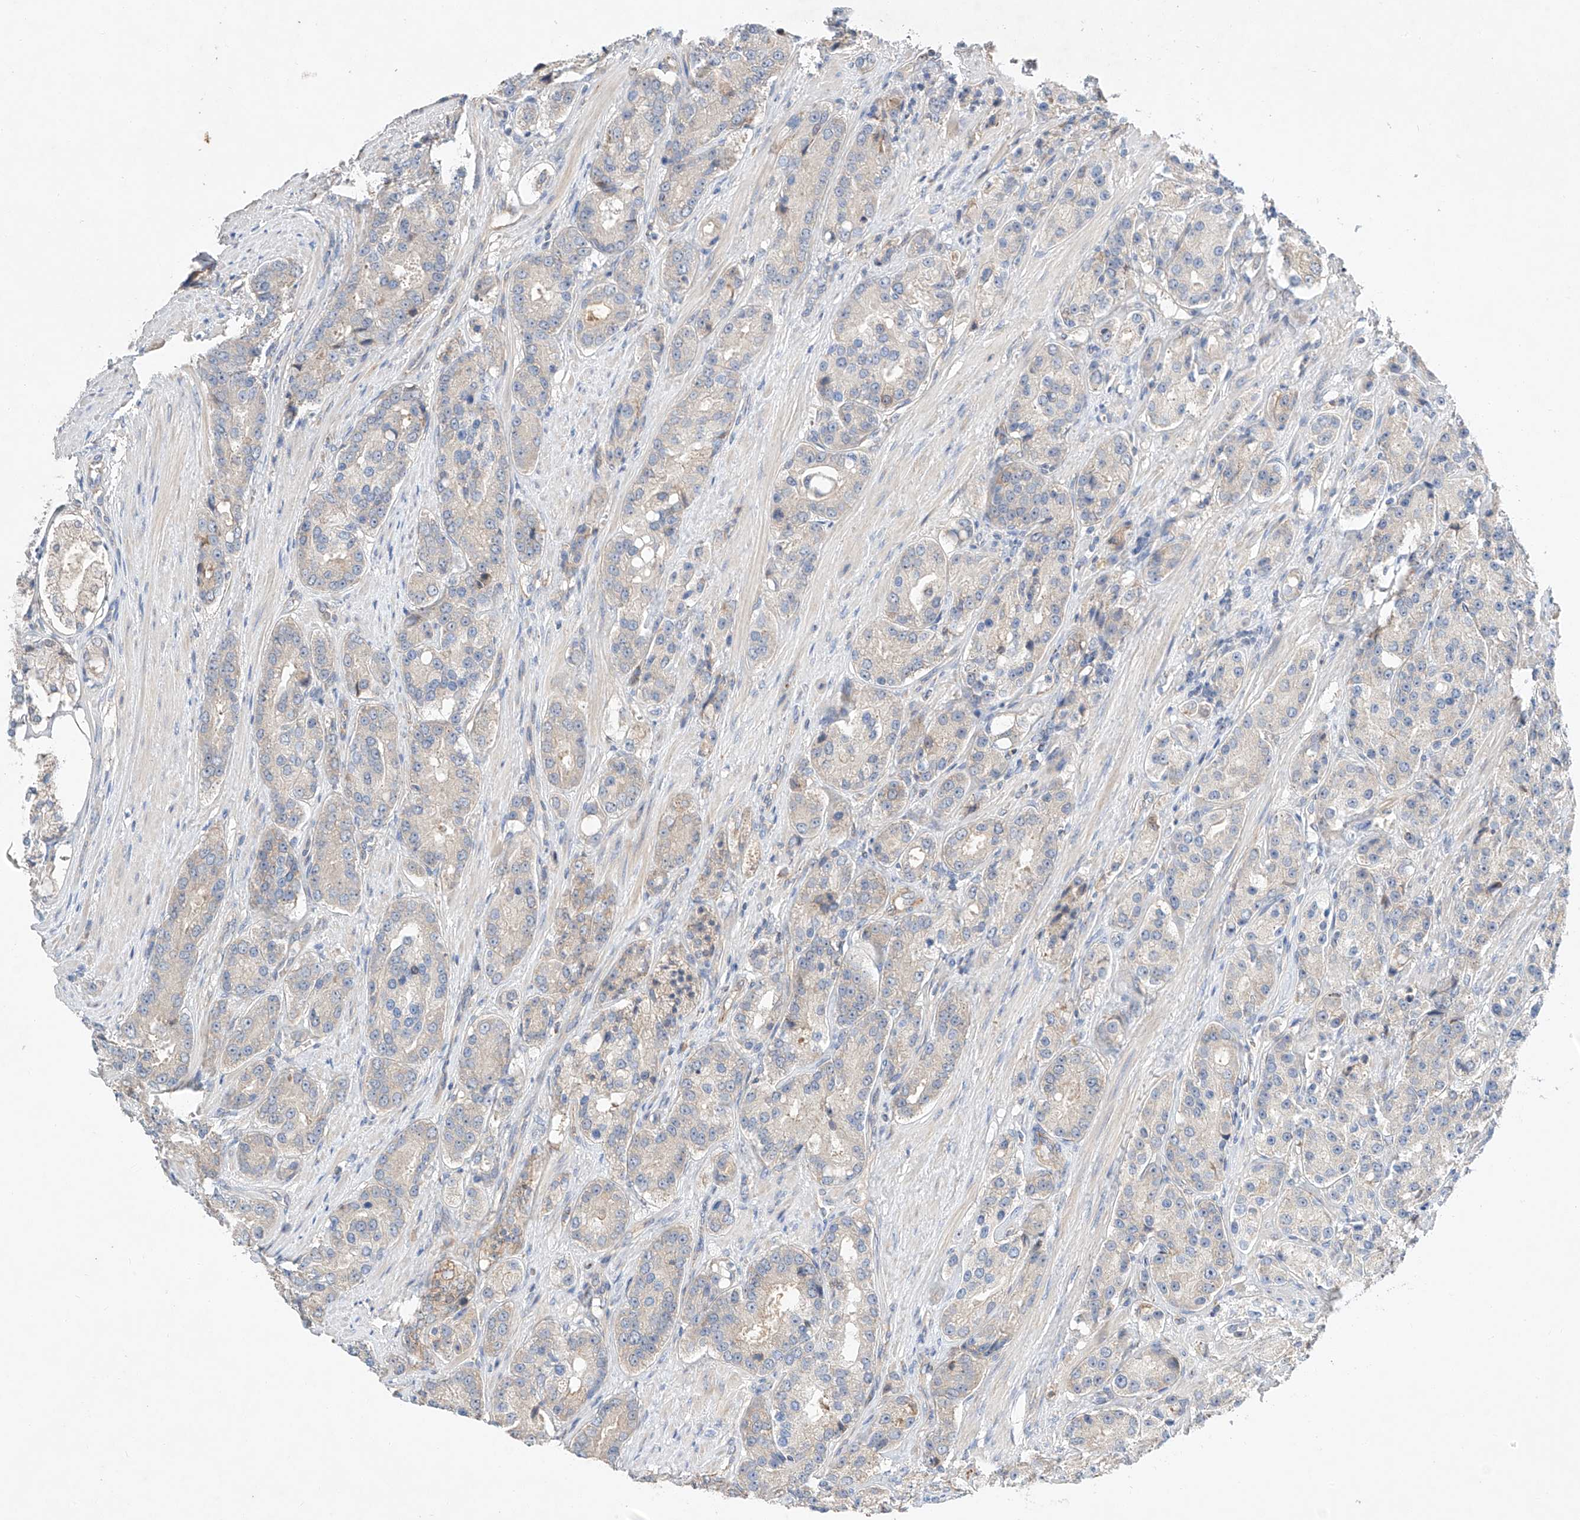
{"staining": {"intensity": "weak", "quantity": "<25%", "location": "cytoplasmic/membranous"}, "tissue": "prostate cancer", "cell_type": "Tumor cells", "image_type": "cancer", "snomed": [{"axis": "morphology", "description": "Adenocarcinoma, High grade"}, {"axis": "topography", "description": "Prostate"}], "caption": "Prostate cancer (high-grade adenocarcinoma) was stained to show a protein in brown. There is no significant expression in tumor cells. (DAB immunohistochemistry visualized using brightfield microscopy, high magnification).", "gene": "RUSC1", "patient": {"sex": "male", "age": 60}}